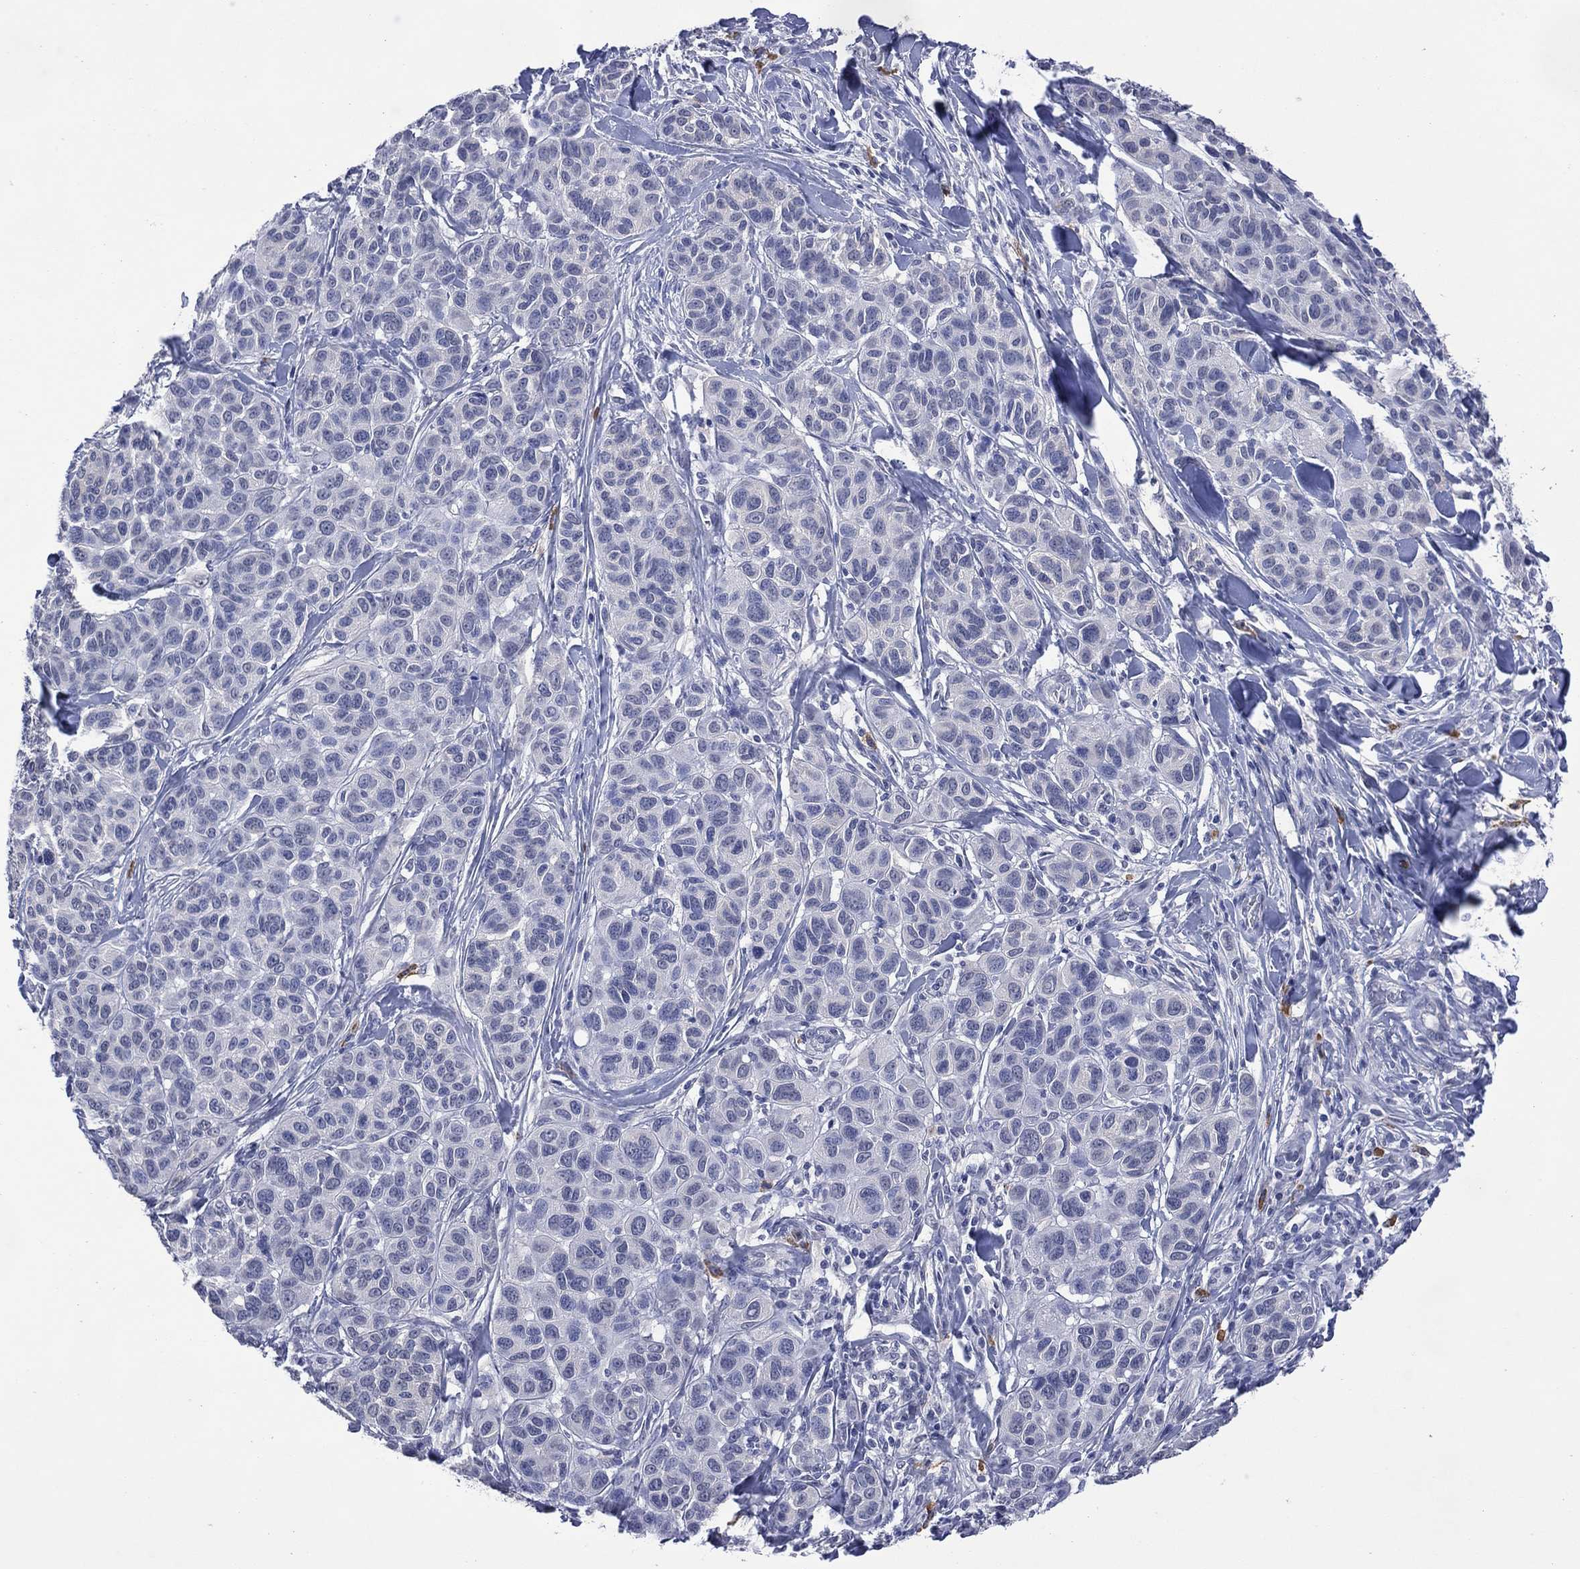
{"staining": {"intensity": "negative", "quantity": "none", "location": "none"}, "tissue": "melanoma", "cell_type": "Tumor cells", "image_type": "cancer", "snomed": [{"axis": "morphology", "description": "Malignant melanoma, NOS"}, {"axis": "topography", "description": "Skin"}], "caption": "Micrograph shows no protein positivity in tumor cells of malignant melanoma tissue.", "gene": "ASB10", "patient": {"sex": "male", "age": 79}}